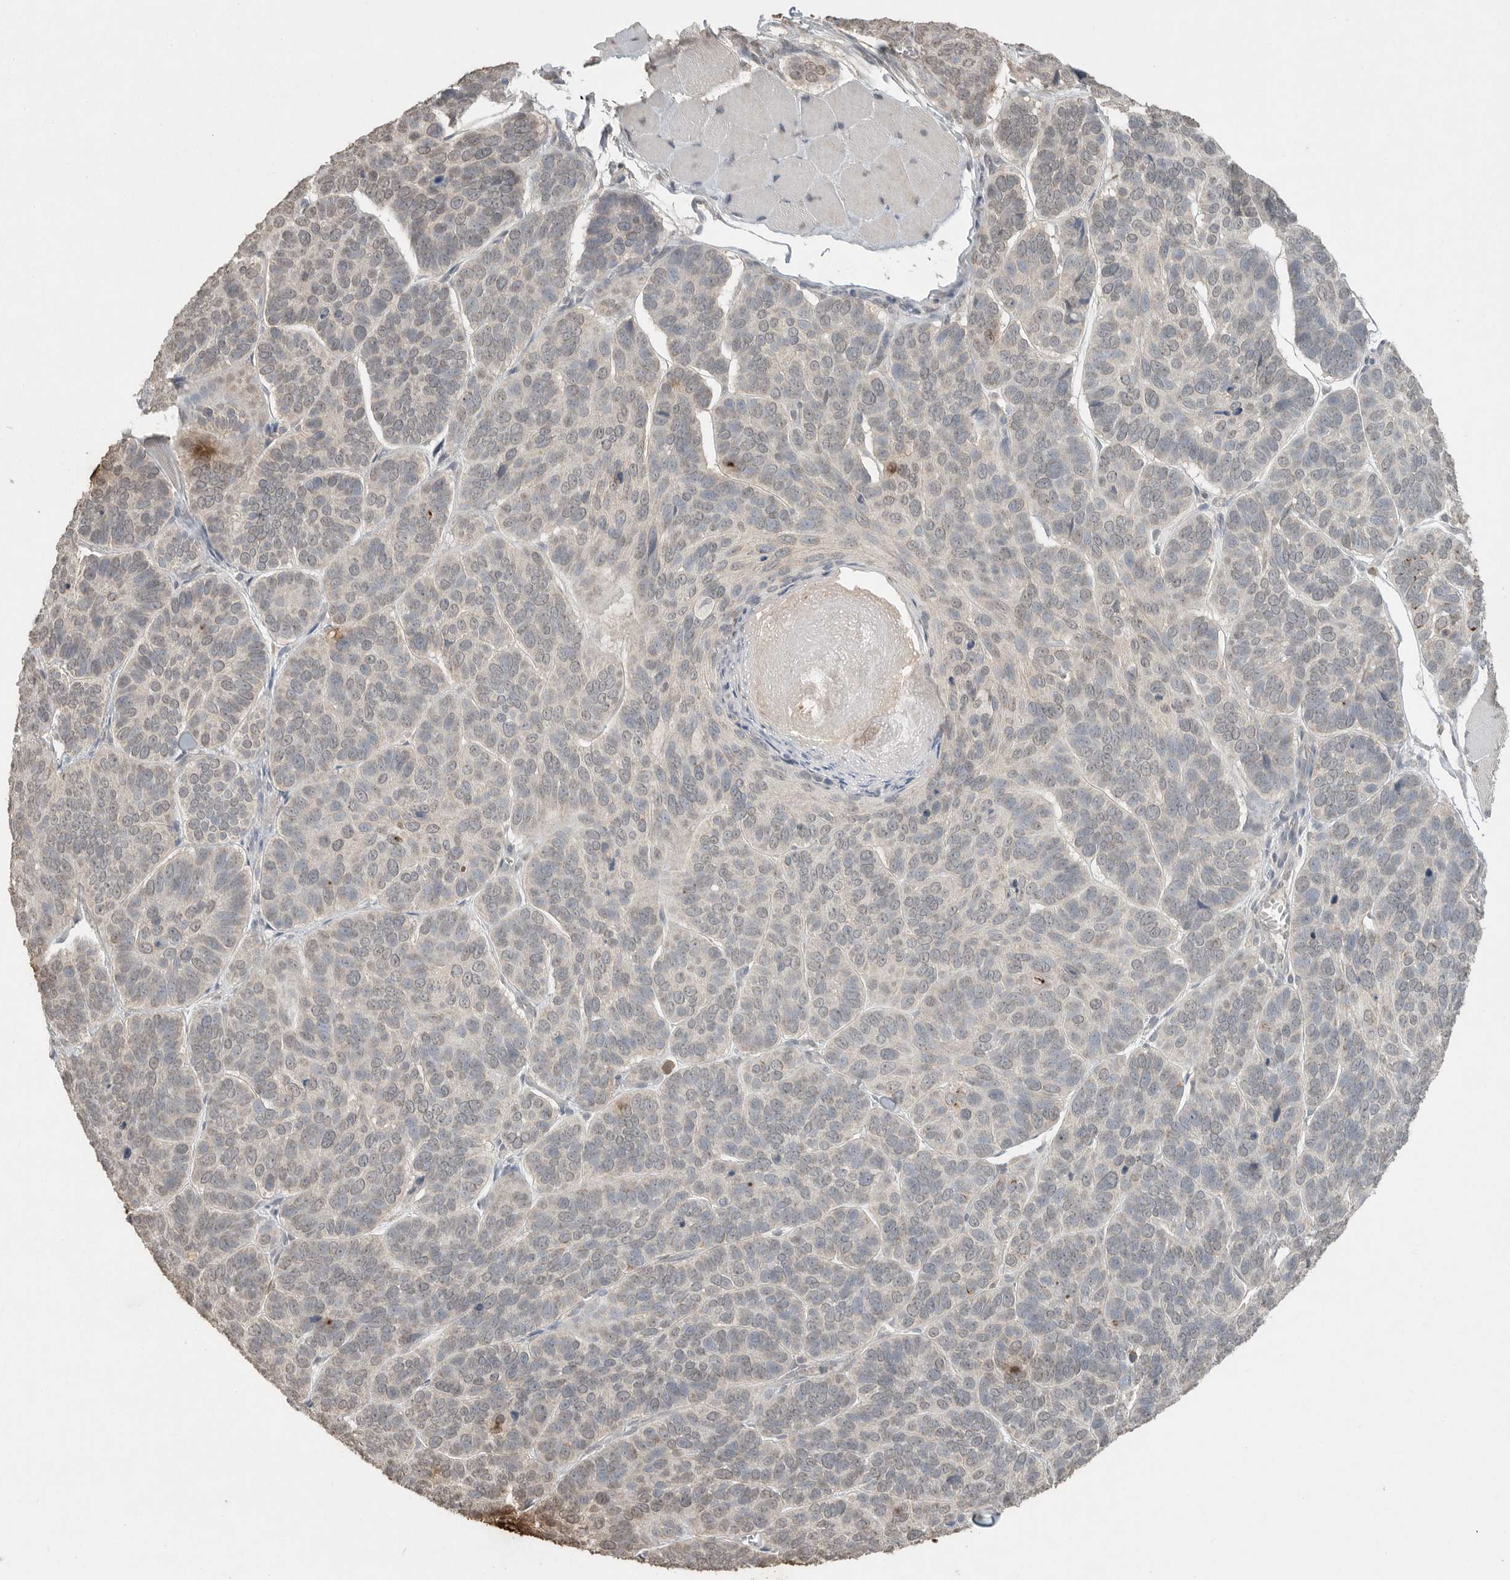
{"staining": {"intensity": "negative", "quantity": "none", "location": "none"}, "tissue": "skin cancer", "cell_type": "Tumor cells", "image_type": "cancer", "snomed": [{"axis": "morphology", "description": "Basal cell carcinoma"}, {"axis": "topography", "description": "Skin"}], "caption": "Immunohistochemical staining of human basal cell carcinoma (skin) displays no significant positivity in tumor cells. (Brightfield microscopy of DAB immunohistochemistry at high magnification).", "gene": "KLK5", "patient": {"sex": "male", "age": 62}}